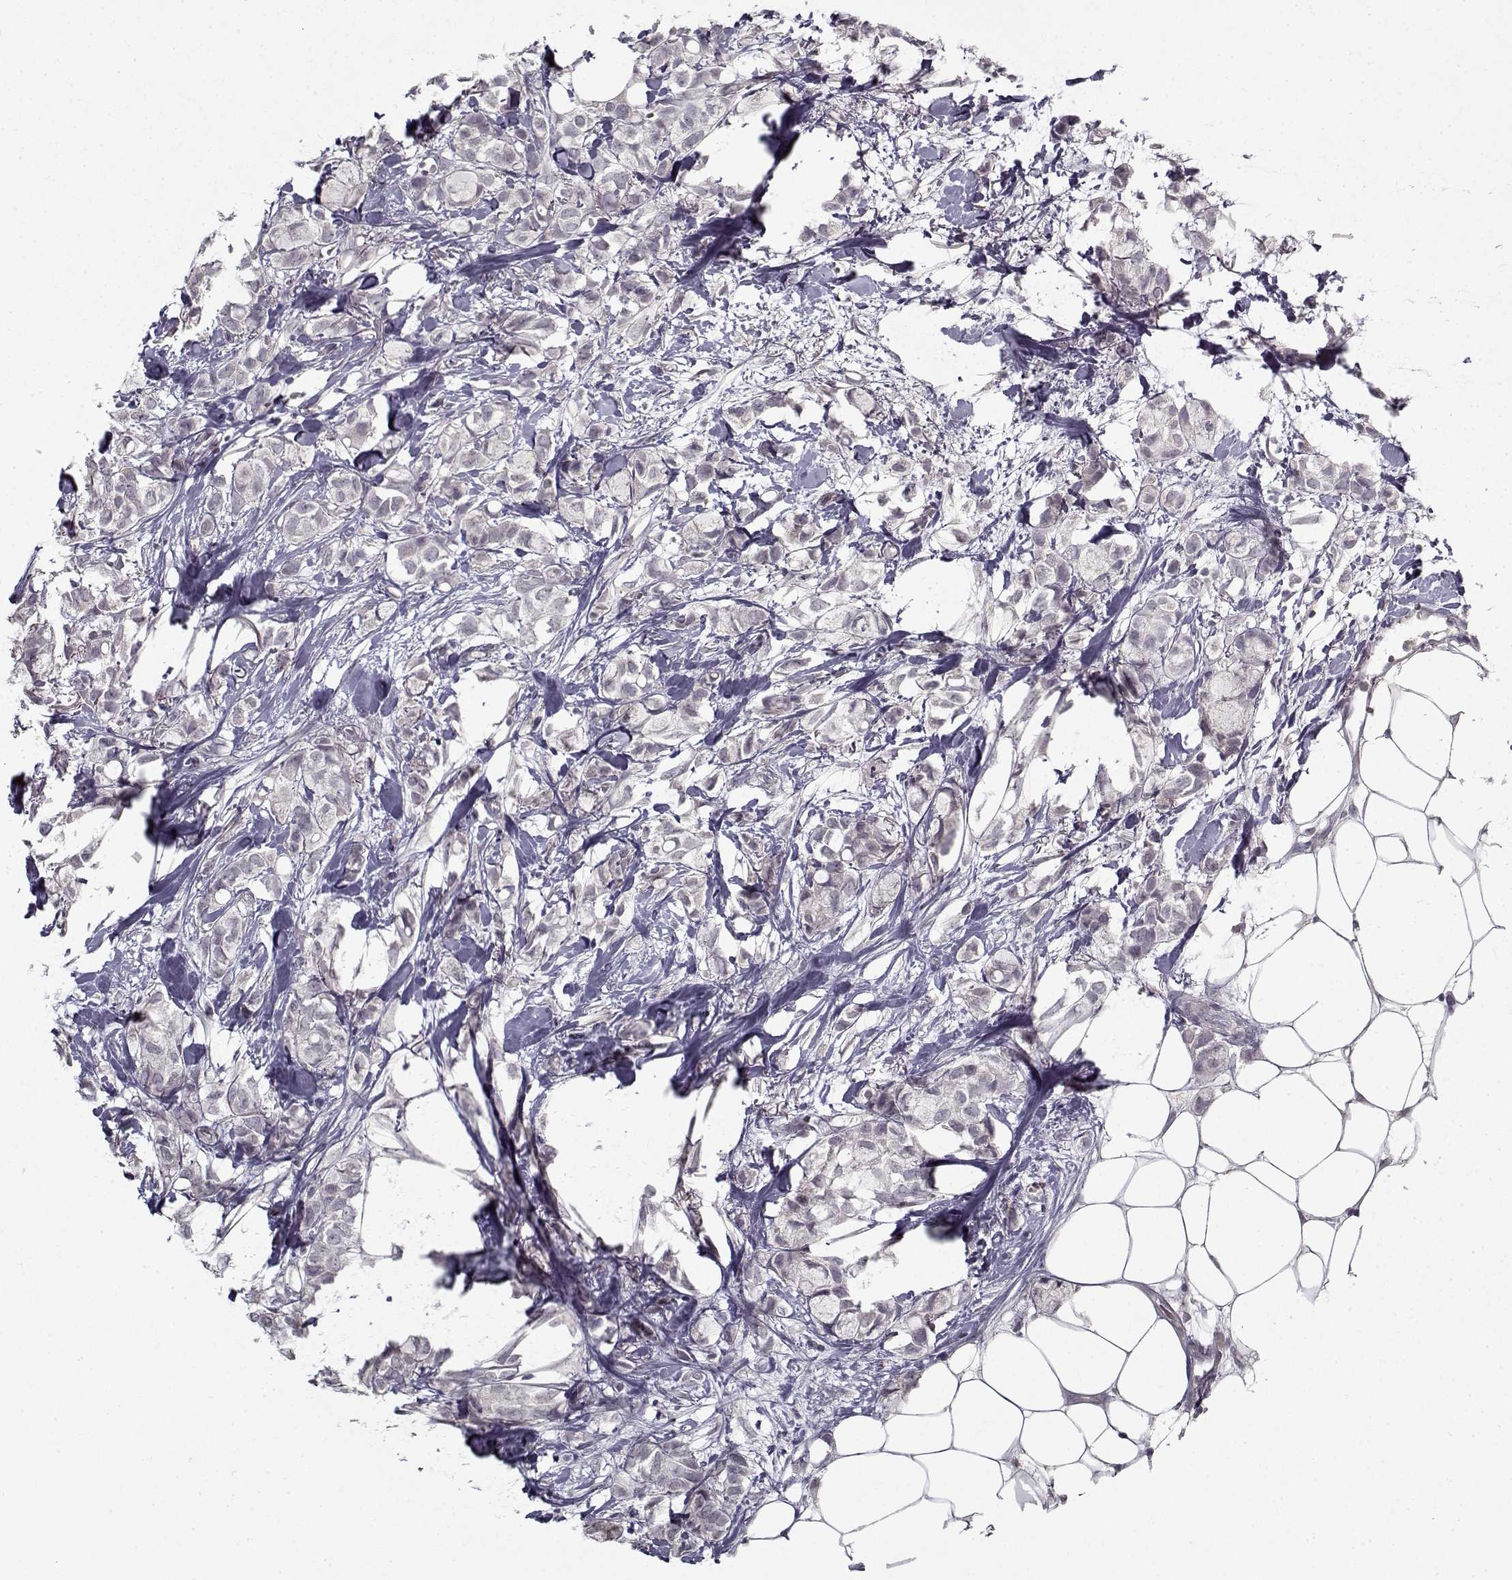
{"staining": {"intensity": "negative", "quantity": "none", "location": "none"}, "tissue": "breast cancer", "cell_type": "Tumor cells", "image_type": "cancer", "snomed": [{"axis": "morphology", "description": "Duct carcinoma"}, {"axis": "topography", "description": "Breast"}], "caption": "Tumor cells are negative for protein expression in human breast cancer.", "gene": "LAMA2", "patient": {"sex": "female", "age": 85}}